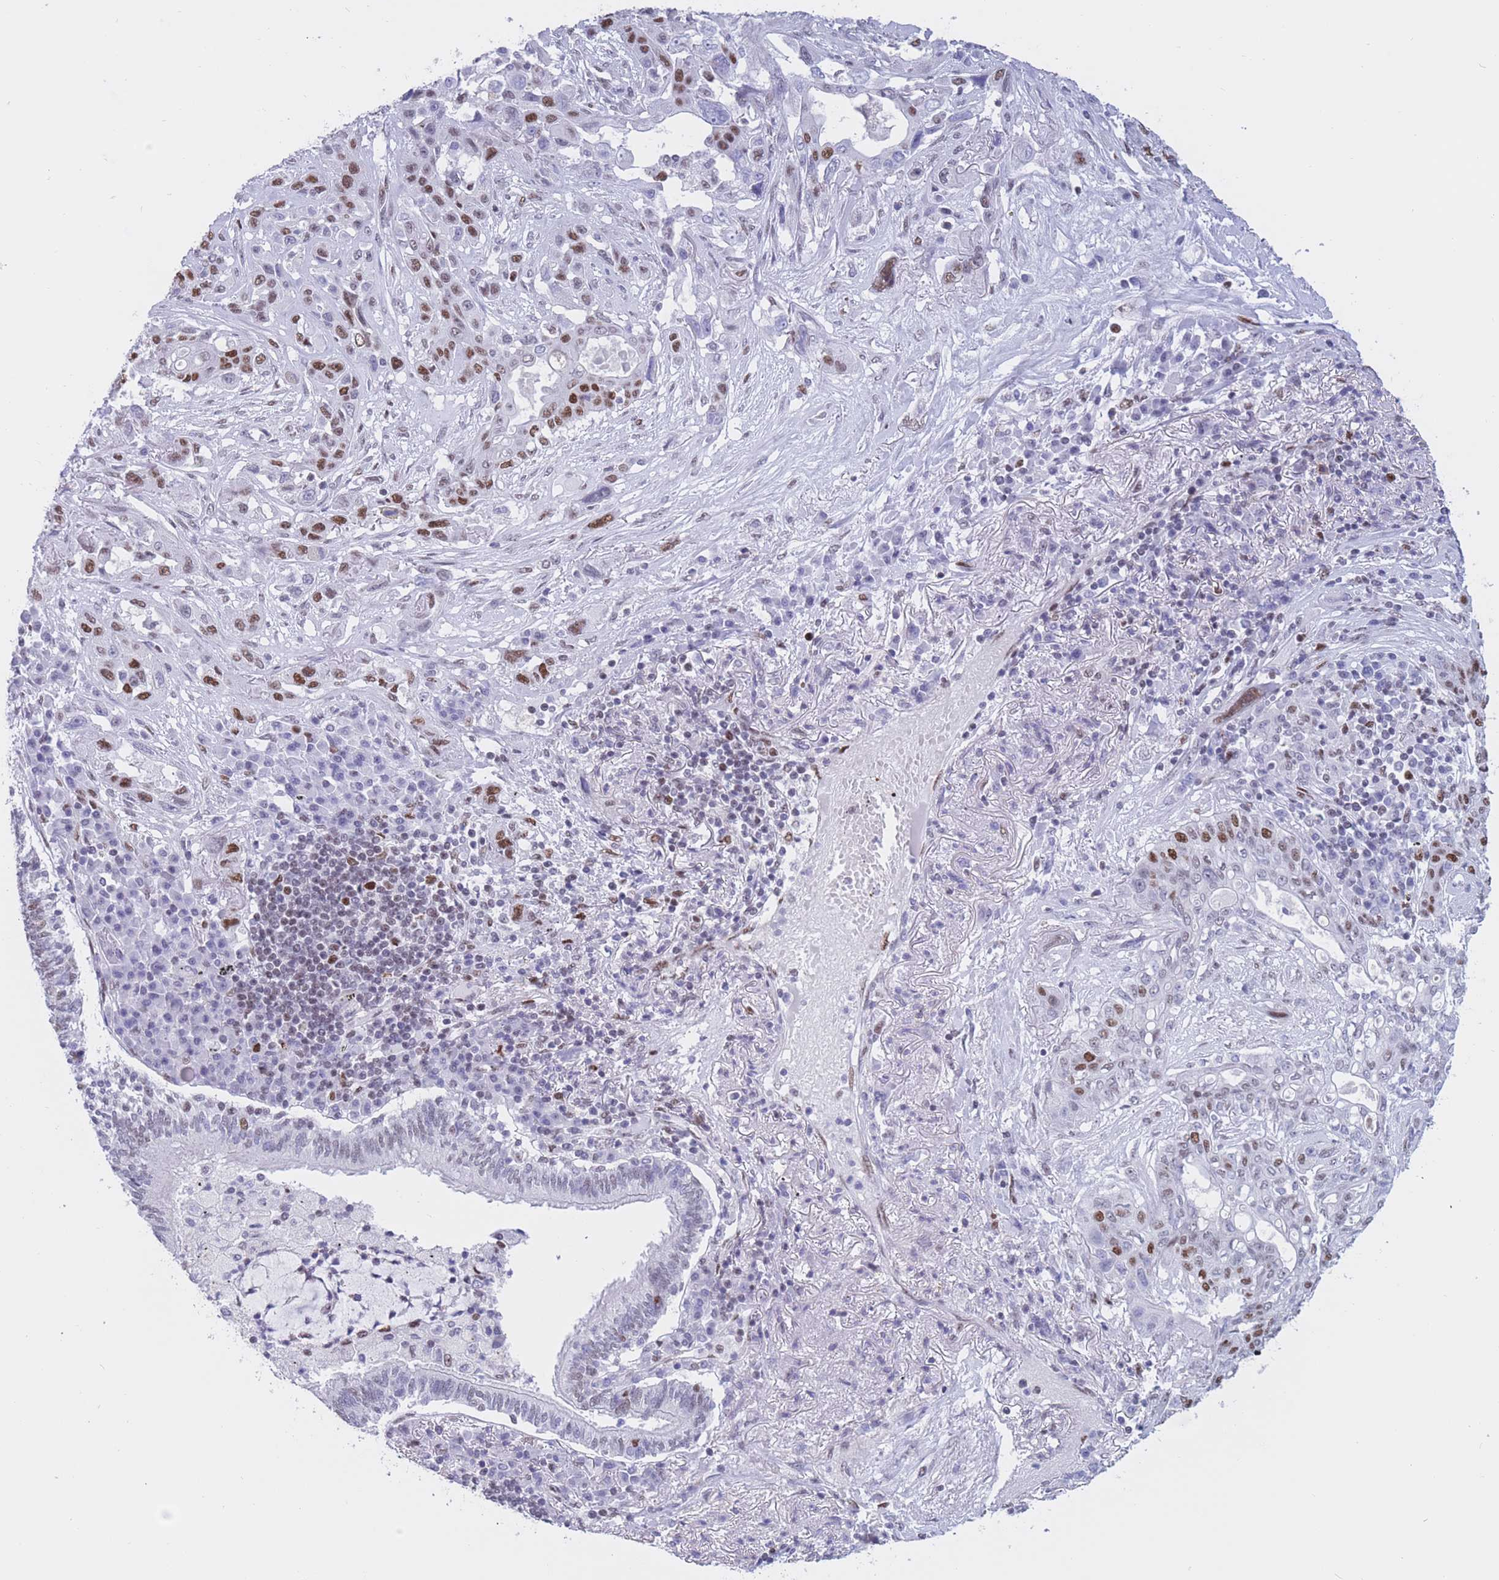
{"staining": {"intensity": "strong", "quantity": ">75%", "location": "nuclear"}, "tissue": "lung cancer", "cell_type": "Tumor cells", "image_type": "cancer", "snomed": [{"axis": "morphology", "description": "Squamous cell carcinoma, NOS"}, {"axis": "topography", "description": "Lung"}], "caption": "Protein staining of lung squamous cell carcinoma tissue demonstrates strong nuclear positivity in approximately >75% of tumor cells.", "gene": "NASP", "patient": {"sex": "female", "age": 70}}